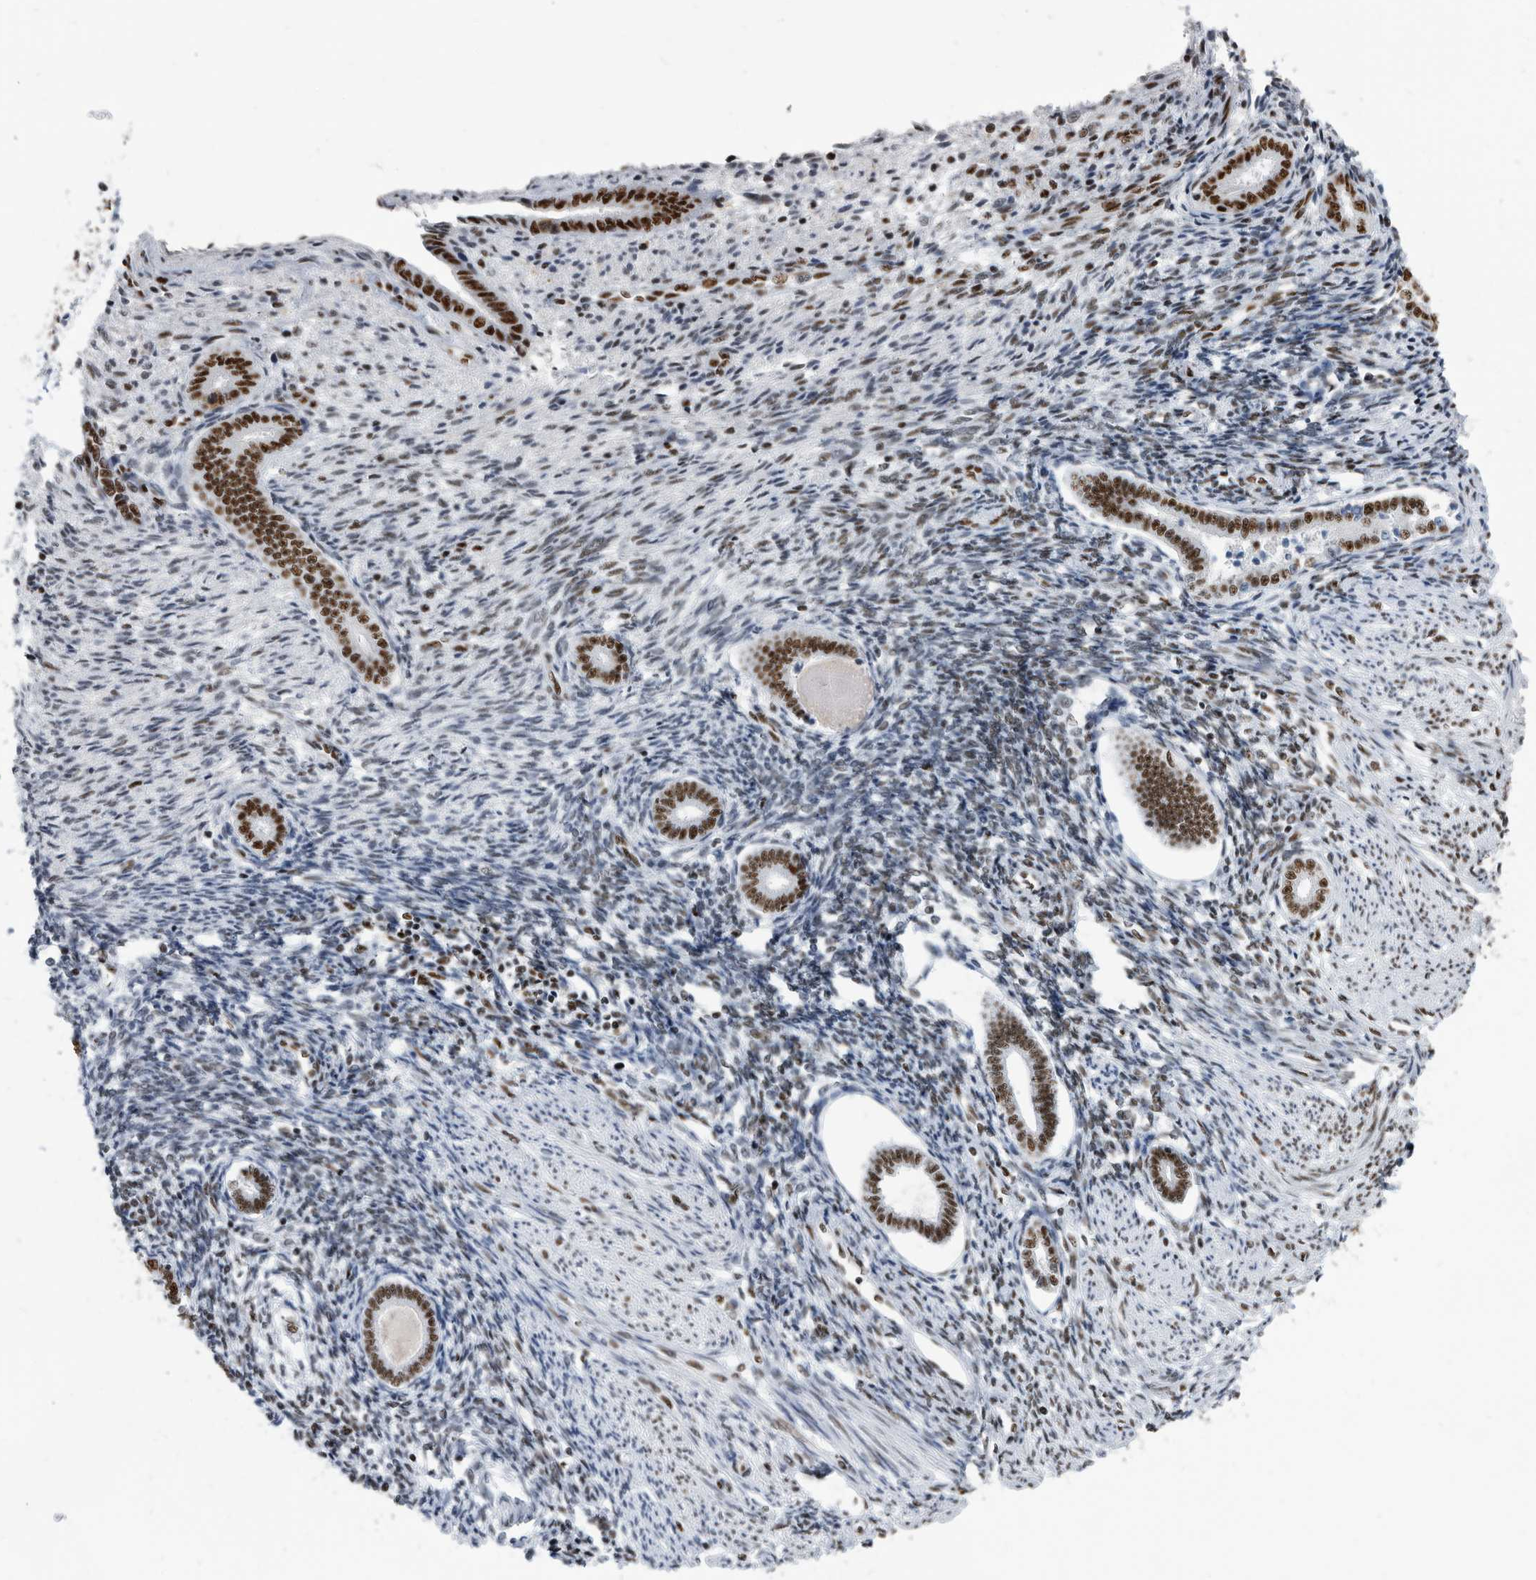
{"staining": {"intensity": "moderate", "quantity": "25%-75%", "location": "nuclear"}, "tissue": "endometrium", "cell_type": "Cells in endometrial stroma", "image_type": "normal", "snomed": [{"axis": "morphology", "description": "Normal tissue, NOS"}, {"axis": "topography", "description": "Endometrium"}], "caption": "A photomicrograph showing moderate nuclear positivity in approximately 25%-75% of cells in endometrial stroma in normal endometrium, as visualized by brown immunohistochemical staining.", "gene": "SF3A1", "patient": {"sex": "female", "age": 56}}